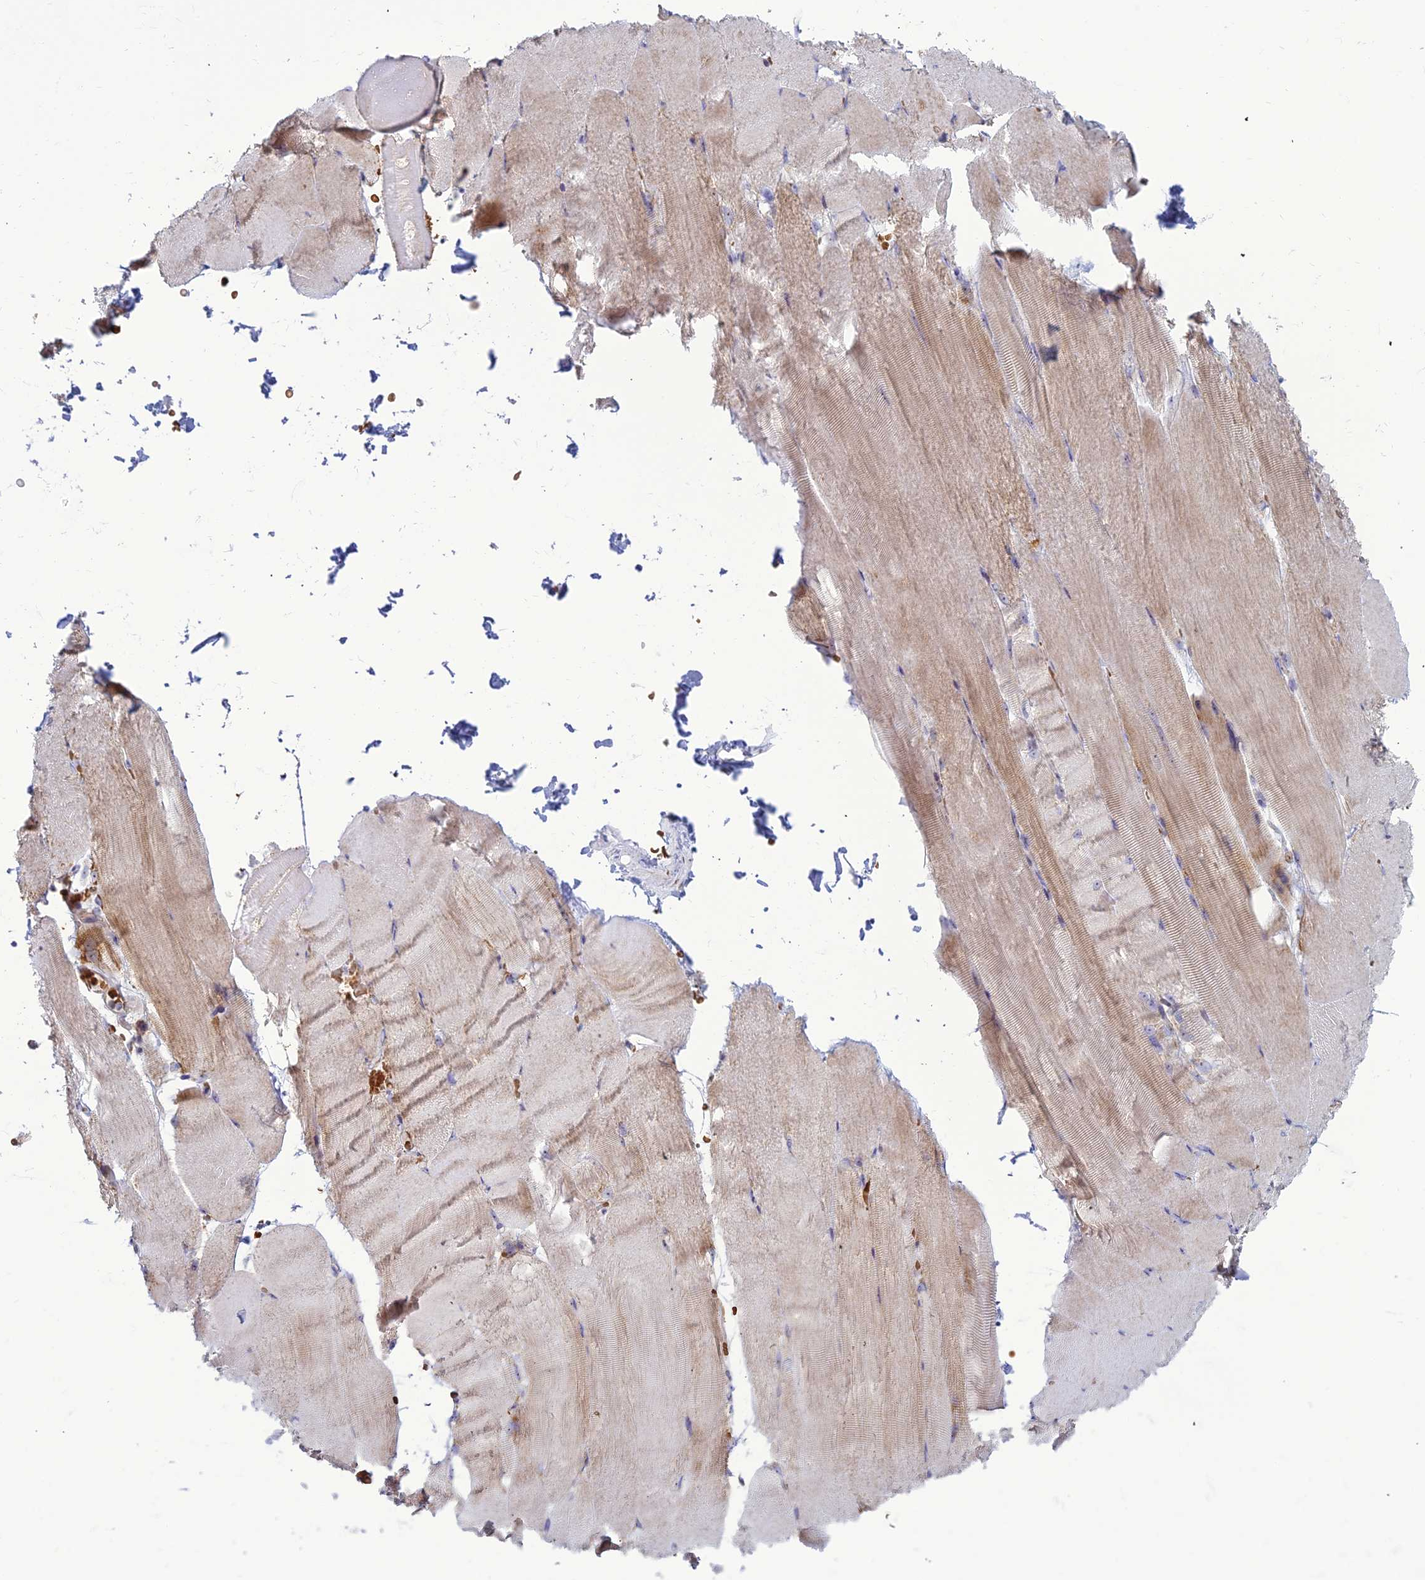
{"staining": {"intensity": "moderate", "quantity": "25%-75%", "location": "cytoplasmic/membranous"}, "tissue": "skeletal muscle", "cell_type": "Myocytes", "image_type": "normal", "snomed": [{"axis": "morphology", "description": "Normal tissue, NOS"}, {"axis": "topography", "description": "Skeletal muscle"}, {"axis": "topography", "description": "Parathyroid gland"}], "caption": "Protein staining by IHC demonstrates moderate cytoplasmic/membranous expression in approximately 25%-75% of myocytes in benign skeletal muscle.", "gene": "SLC35F4", "patient": {"sex": "female", "age": 37}}